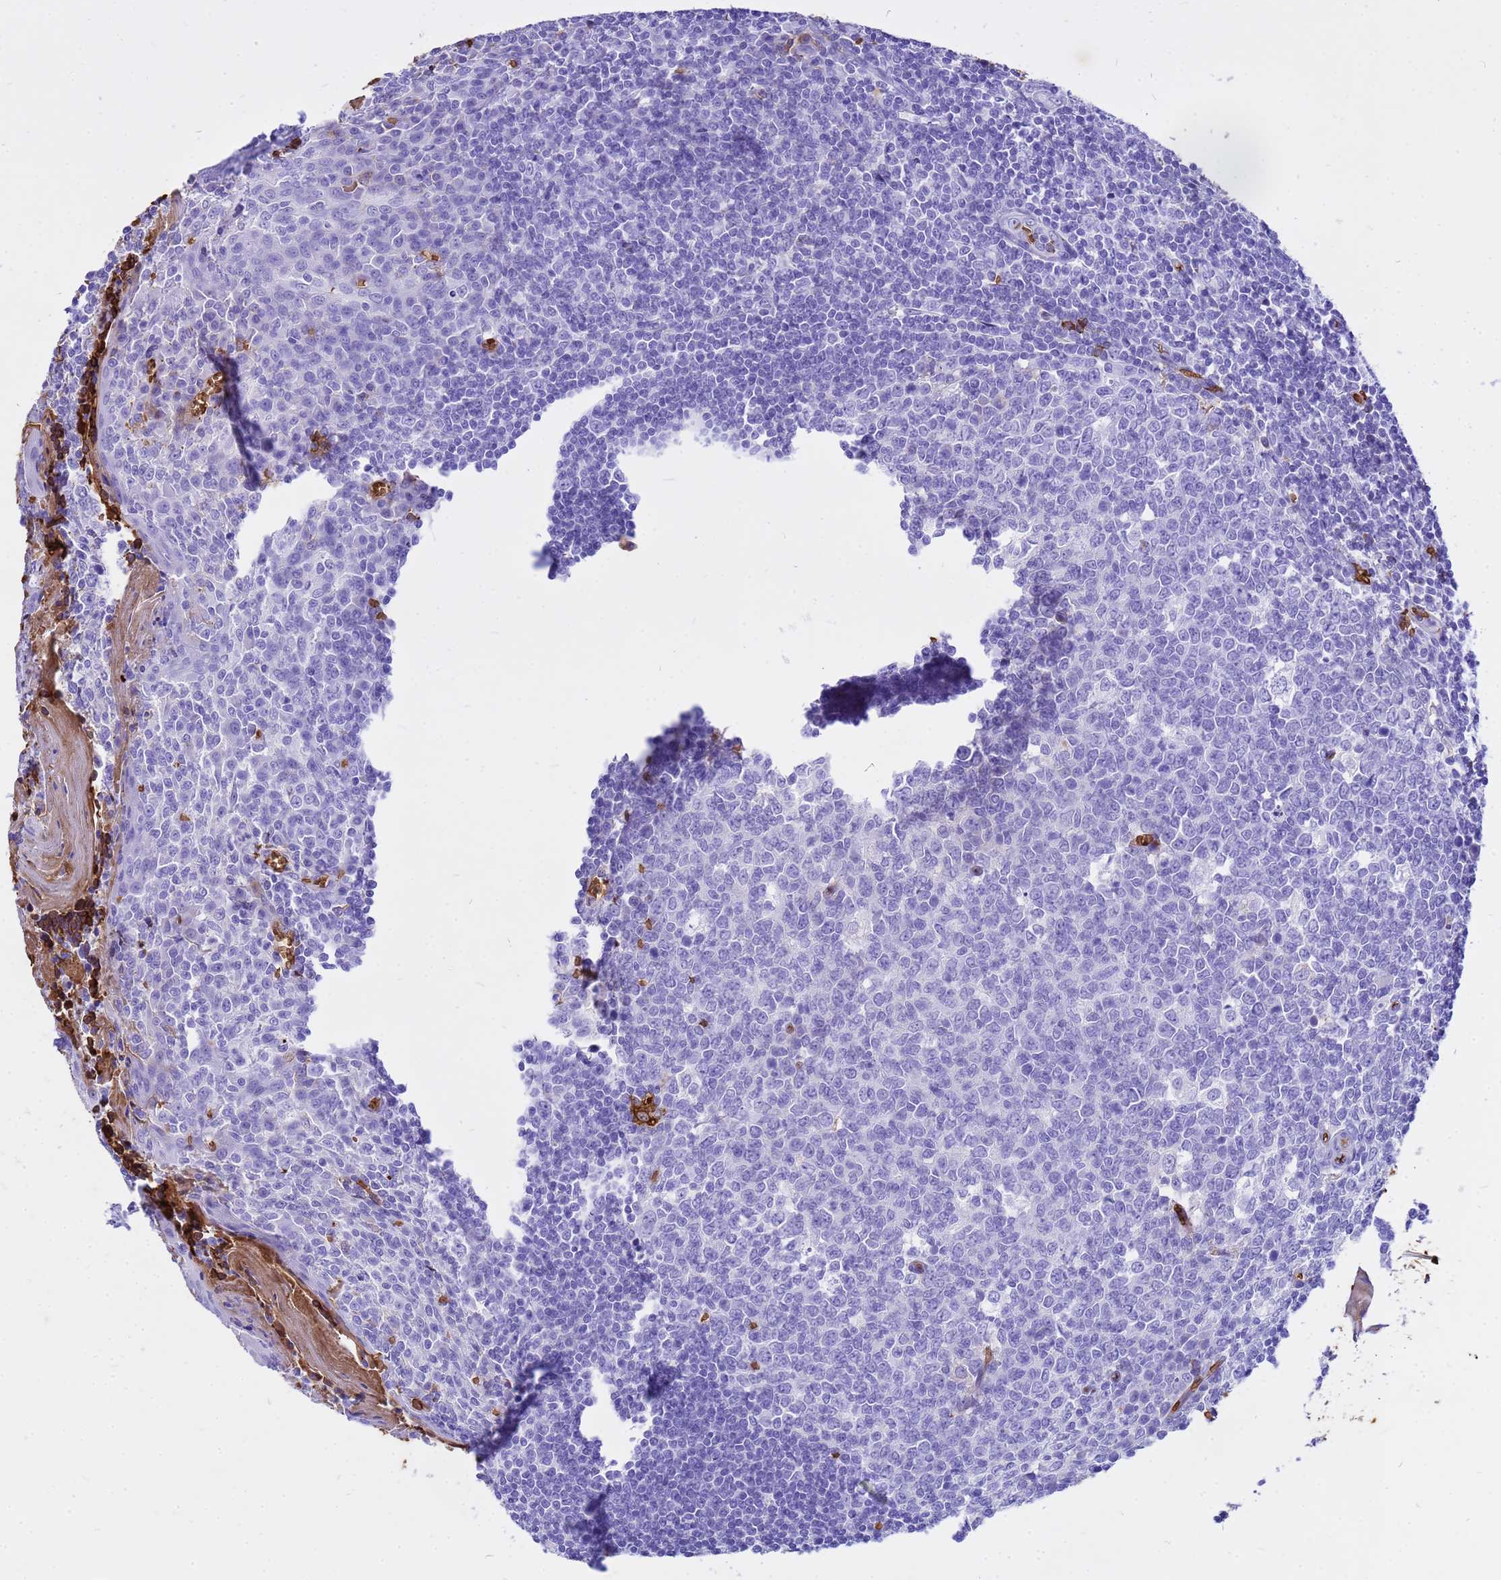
{"staining": {"intensity": "negative", "quantity": "none", "location": "none"}, "tissue": "tonsil", "cell_type": "Germinal center cells", "image_type": "normal", "snomed": [{"axis": "morphology", "description": "Normal tissue, NOS"}, {"axis": "topography", "description": "Tonsil"}], "caption": "Micrograph shows no protein expression in germinal center cells of normal tonsil. (Immunohistochemistry, brightfield microscopy, high magnification).", "gene": "HBA1", "patient": {"sex": "male", "age": 27}}